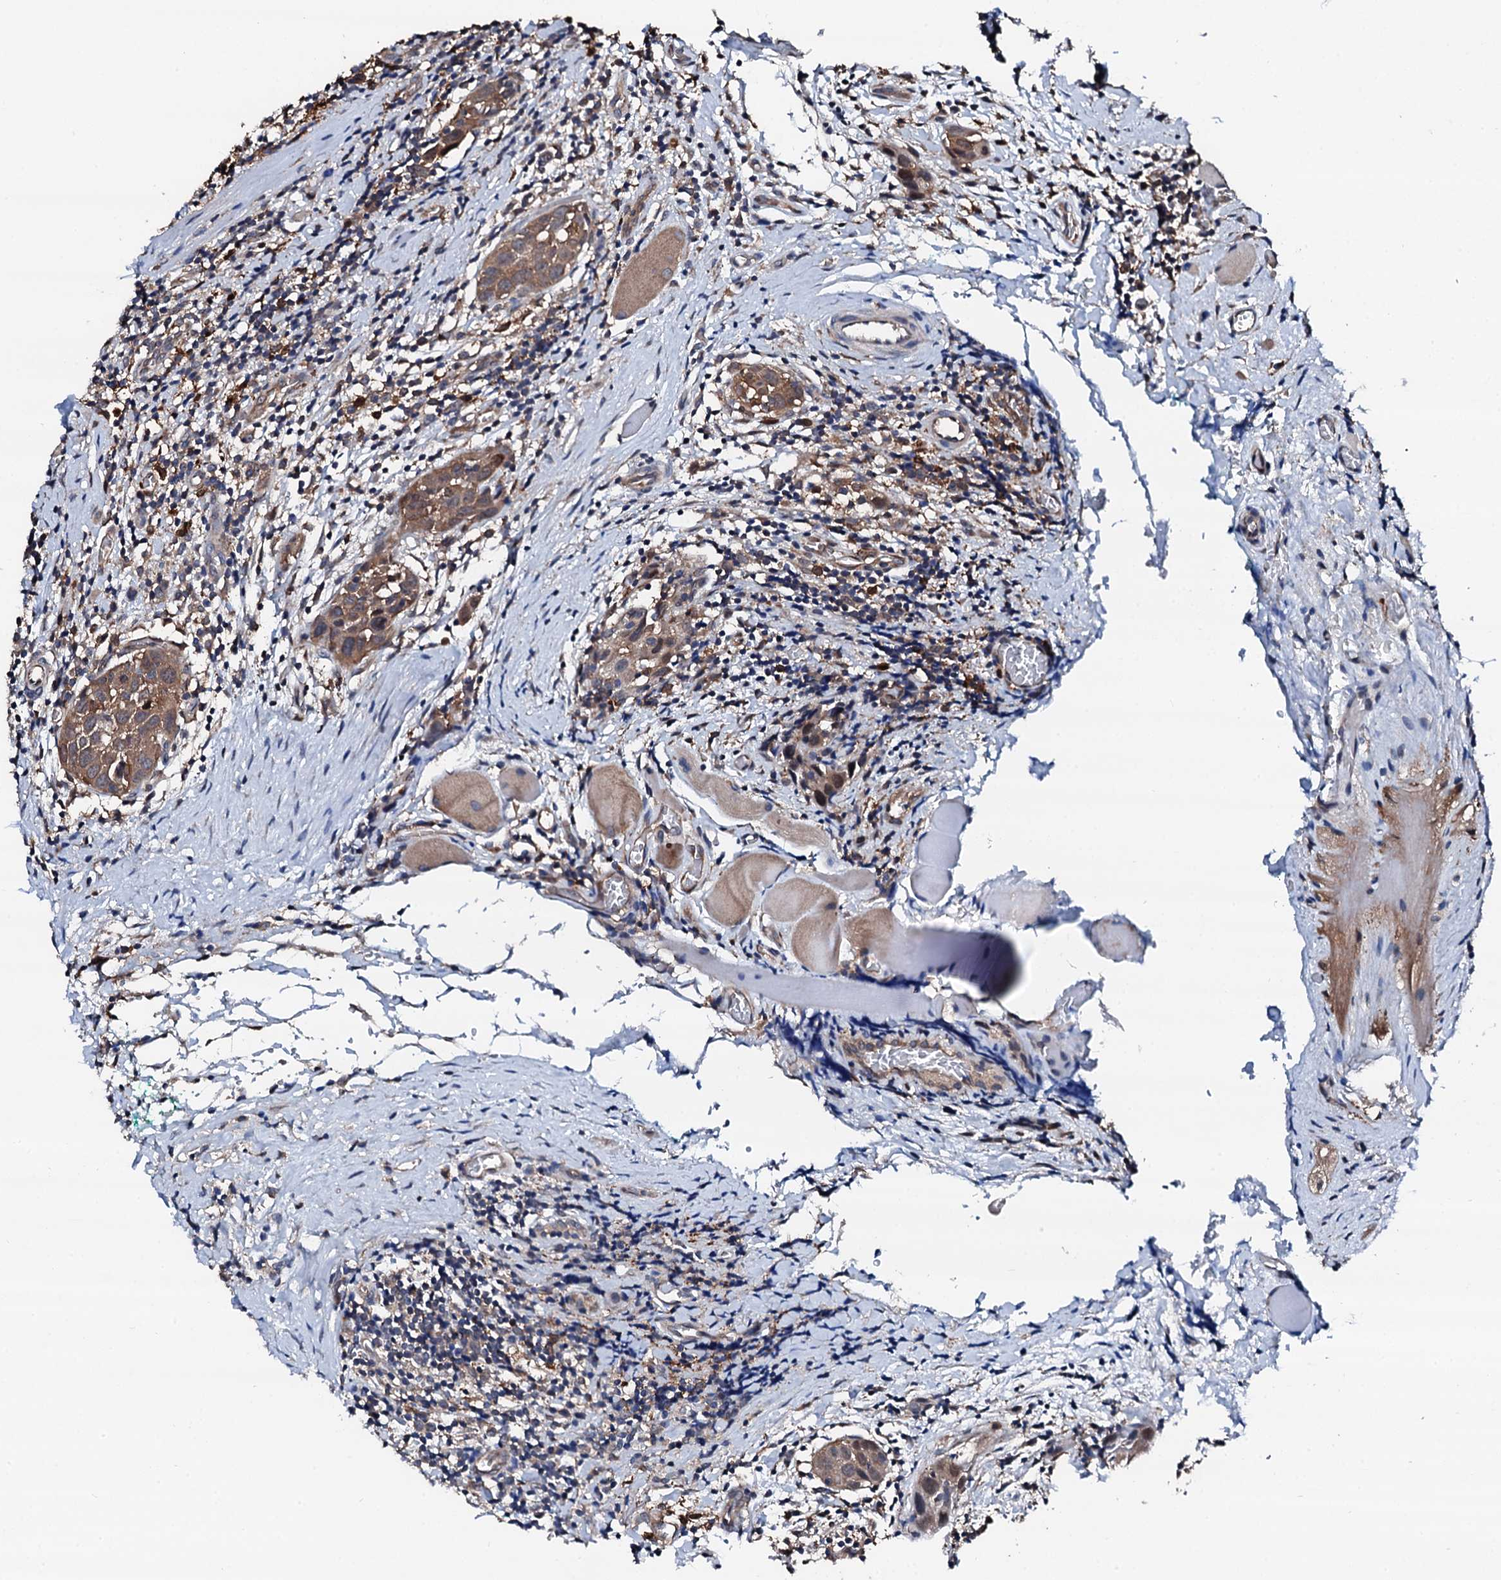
{"staining": {"intensity": "moderate", "quantity": ">75%", "location": "cytoplasmic/membranous"}, "tissue": "head and neck cancer", "cell_type": "Tumor cells", "image_type": "cancer", "snomed": [{"axis": "morphology", "description": "Squamous cell carcinoma, NOS"}, {"axis": "topography", "description": "Oral tissue"}, {"axis": "topography", "description": "Head-Neck"}], "caption": "Head and neck cancer stained for a protein demonstrates moderate cytoplasmic/membranous positivity in tumor cells.", "gene": "TRAFD1", "patient": {"sex": "female", "age": 50}}